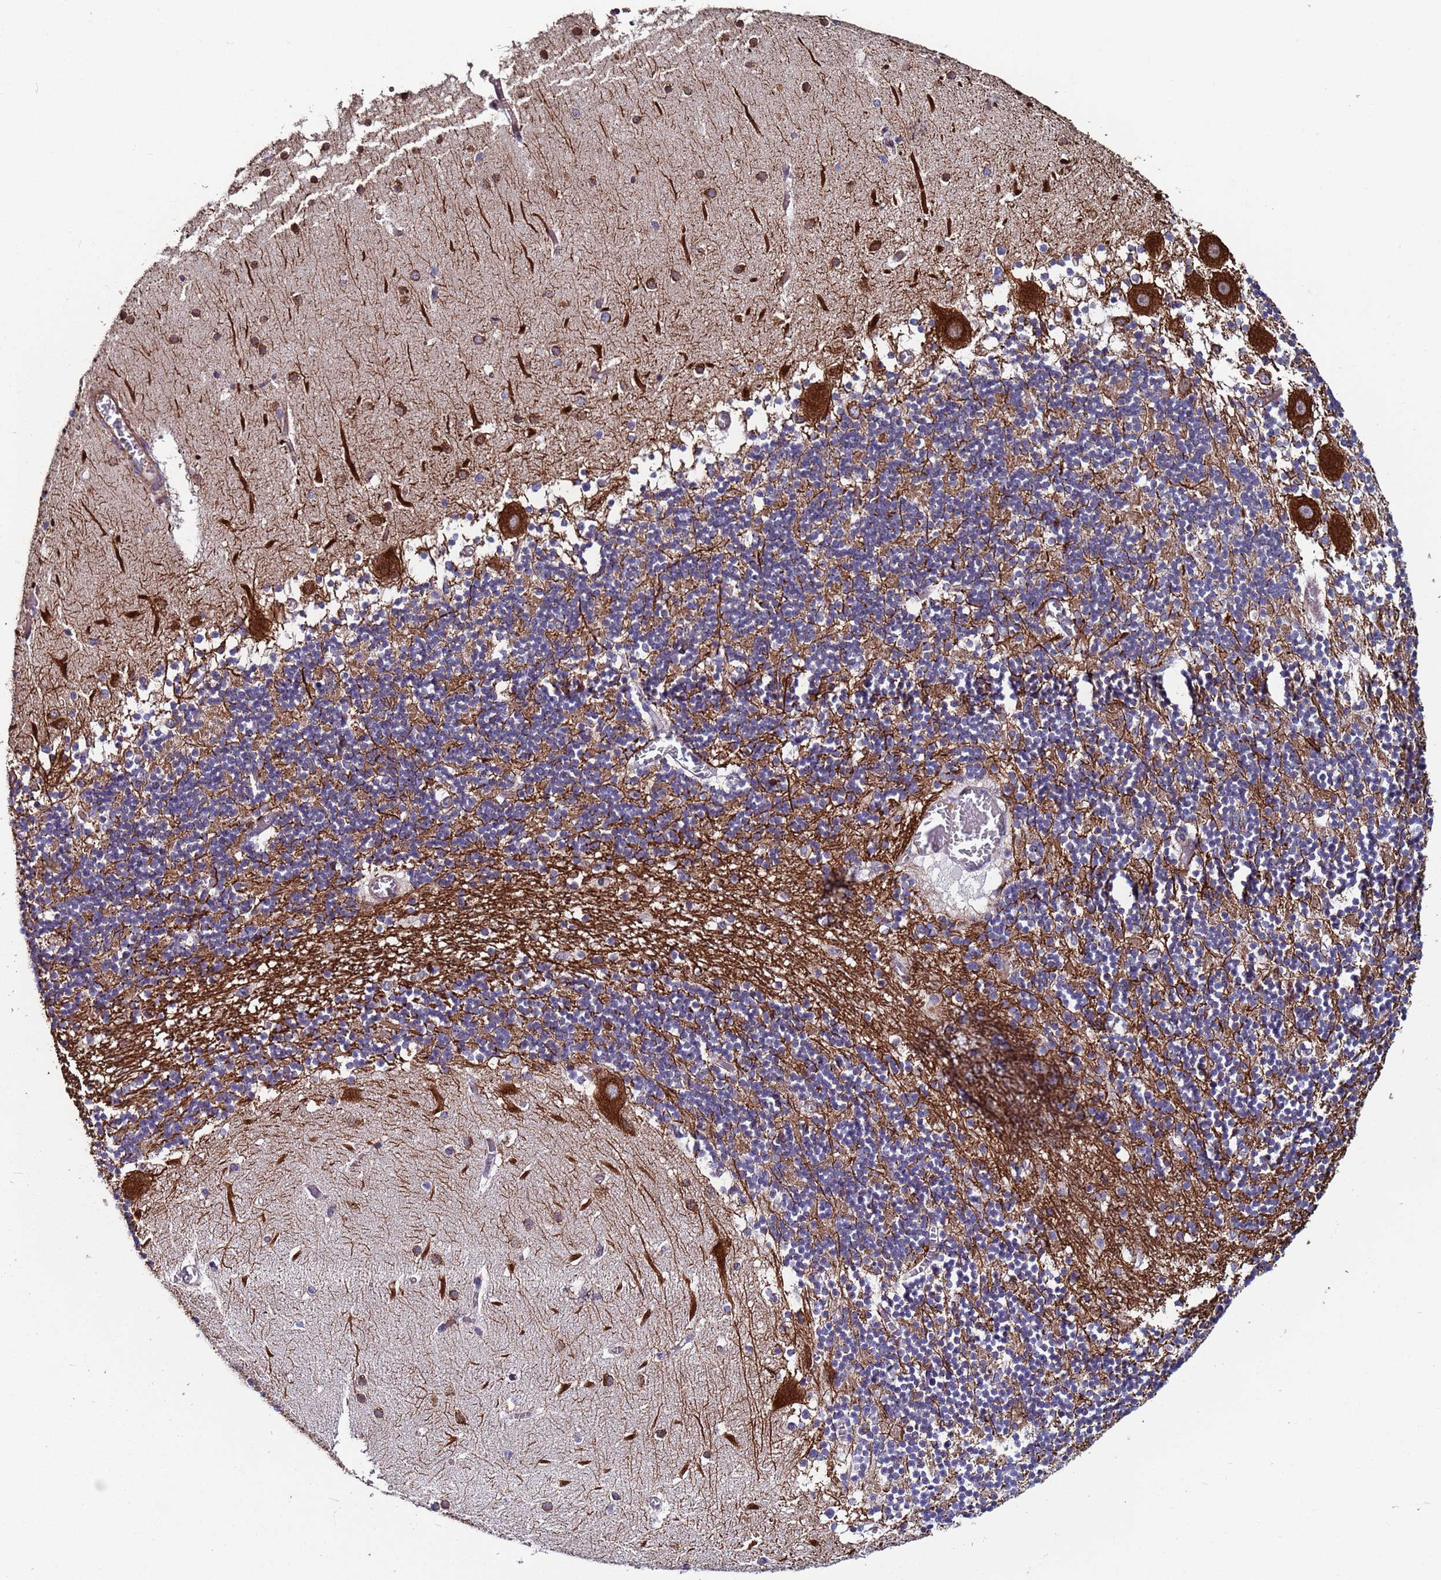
{"staining": {"intensity": "moderate", "quantity": ">75%", "location": "cytoplasmic/membranous"}, "tissue": "cerebellum", "cell_type": "Cells in granular layer", "image_type": "normal", "snomed": [{"axis": "morphology", "description": "Normal tissue, NOS"}, {"axis": "topography", "description": "Cerebellum"}], "caption": "An IHC histopathology image of normal tissue is shown. Protein staining in brown shows moderate cytoplasmic/membranous positivity in cerebellum within cells in granular layer. Immunohistochemistry stains the protein in brown and the nuclei are stained blue.", "gene": "ZBTB39", "patient": {"sex": "female", "age": 28}}